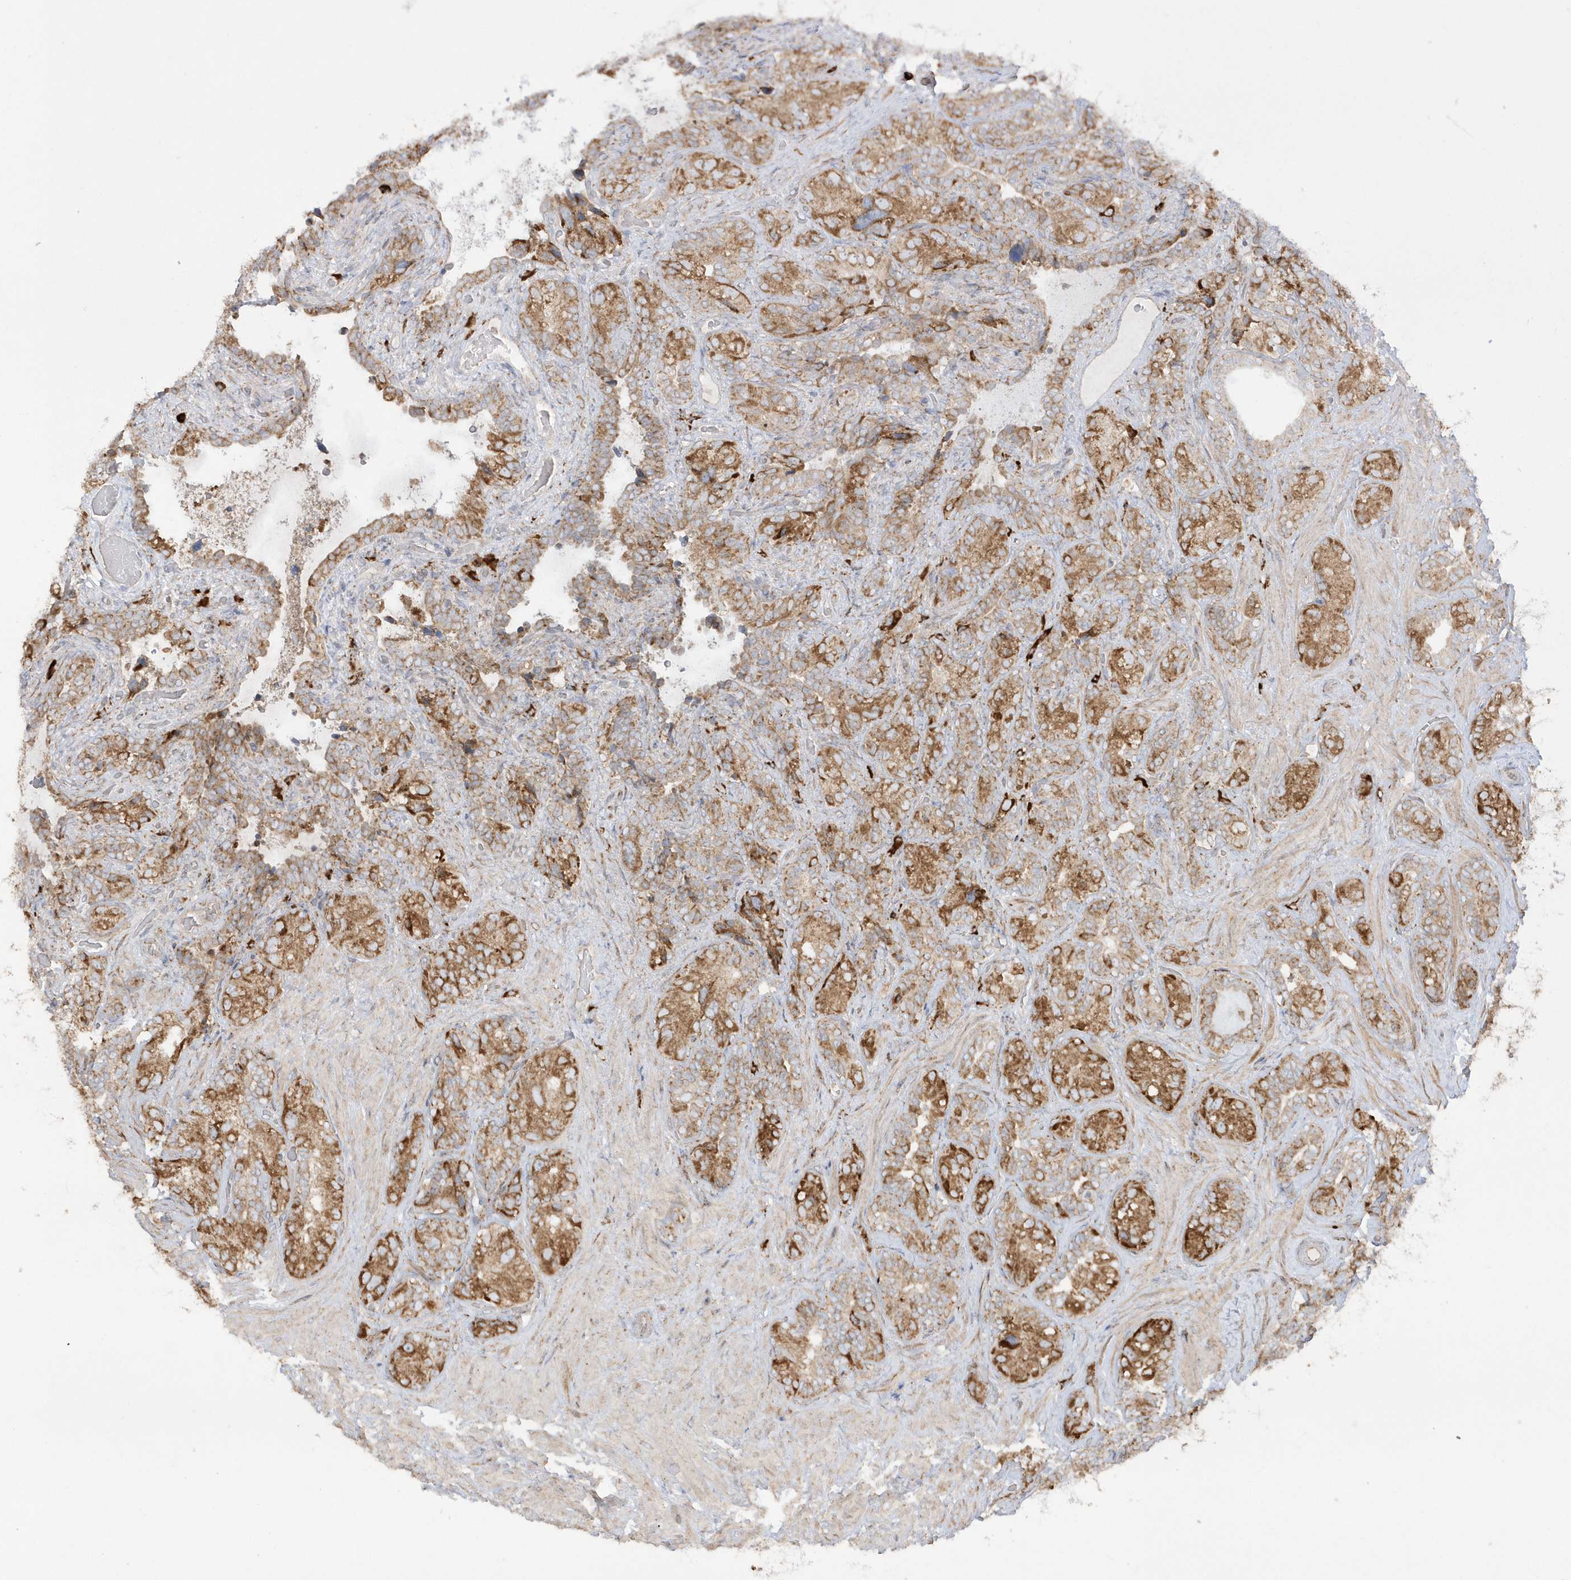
{"staining": {"intensity": "moderate", "quantity": ">75%", "location": "cytoplasmic/membranous"}, "tissue": "seminal vesicle", "cell_type": "Glandular cells", "image_type": "normal", "snomed": [{"axis": "morphology", "description": "Normal tissue, NOS"}, {"axis": "topography", "description": "Seminal veicle"}, {"axis": "topography", "description": "Peripheral nerve tissue"}], "caption": "About >75% of glandular cells in normal human seminal vesicle demonstrate moderate cytoplasmic/membranous protein positivity as visualized by brown immunohistochemical staining.", "gene": "SH3BP2", "patient": {"sex": "male", "age": 67}}